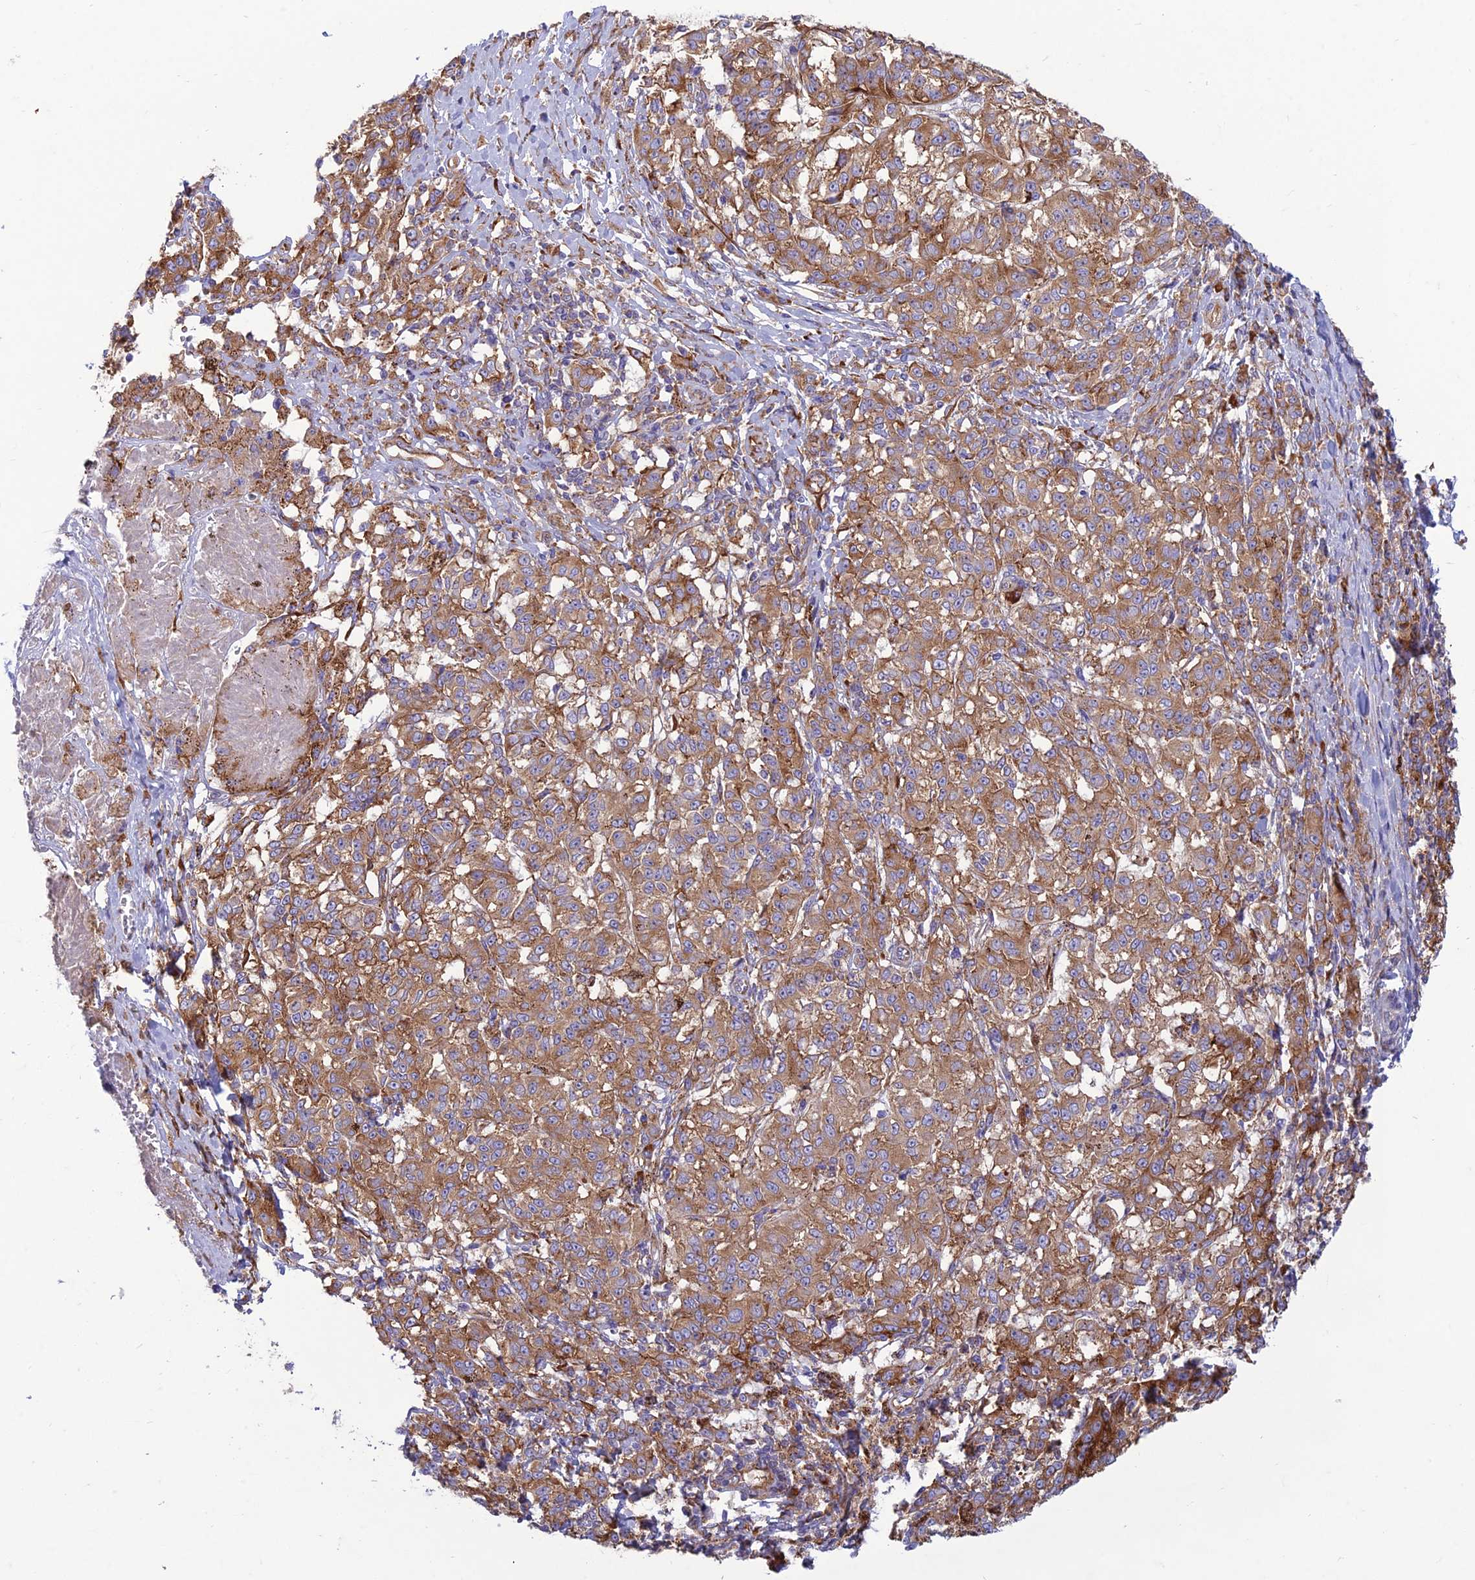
{"staining": {"intensity": "moderate", "quantity": ">75%", "location": "cytoplasmic/membranous"}, "tissue": "melanoma", "cell_type": "Tumor cells", "image_type": "cancer", "snomed": [{"axis": "morphology", "description": "Malignant melanoma, NOS"}, {"axis": "topography", "description": "Skin"}], "caption": "Immunohistochemical staining of melanoma exhibits moderate cytoplasmic/membranous protein staining in about >75% of tumor cells. (DAB IHC with brightfield microscopy, high magnification).", "gene": "RPL17-C18orf32", "patient": {"sex": "female", "age": 72}}